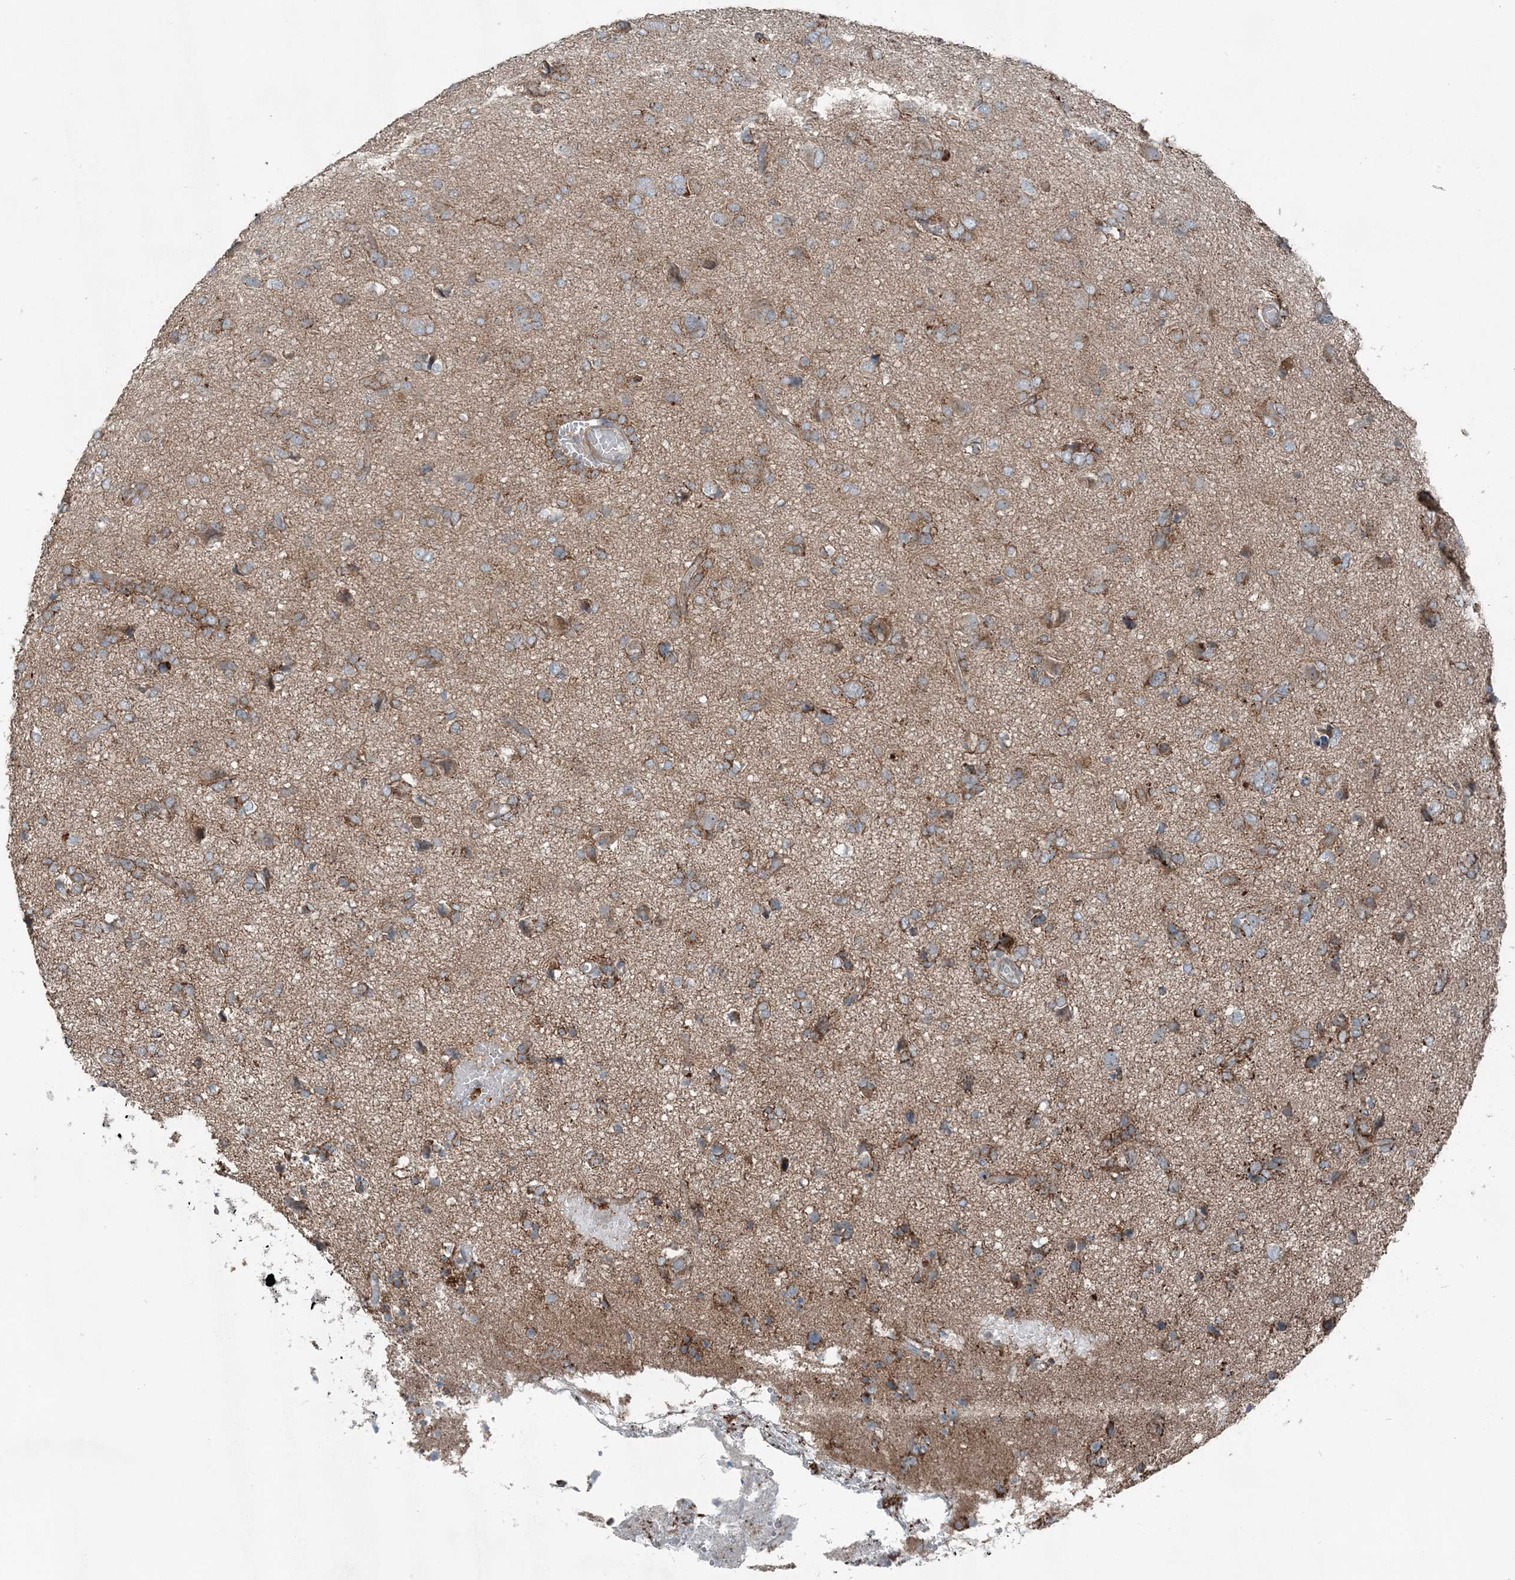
{"staining": {"intensity": "moderate", "quantity": ">75%", "location": "cytoplasmic/membranous"}, "tissue": "glioma", "cell_type": "Tumor cells", "image_type": "cancer", "snomed": [{"axis": "morphology", "description": "Glioma, malignant, High grade"}, {"axis": "topography", "description": "Brain"}], "caption": "Protein expression analysis of glioma displays moderate cytoplasmic/membranous staining in approximately >75% of tumor cells. (Brightfield microscopy of DAB IHC at high magnification).", "gene": "KY", "patient": {"sex": "female", "age": 59}}